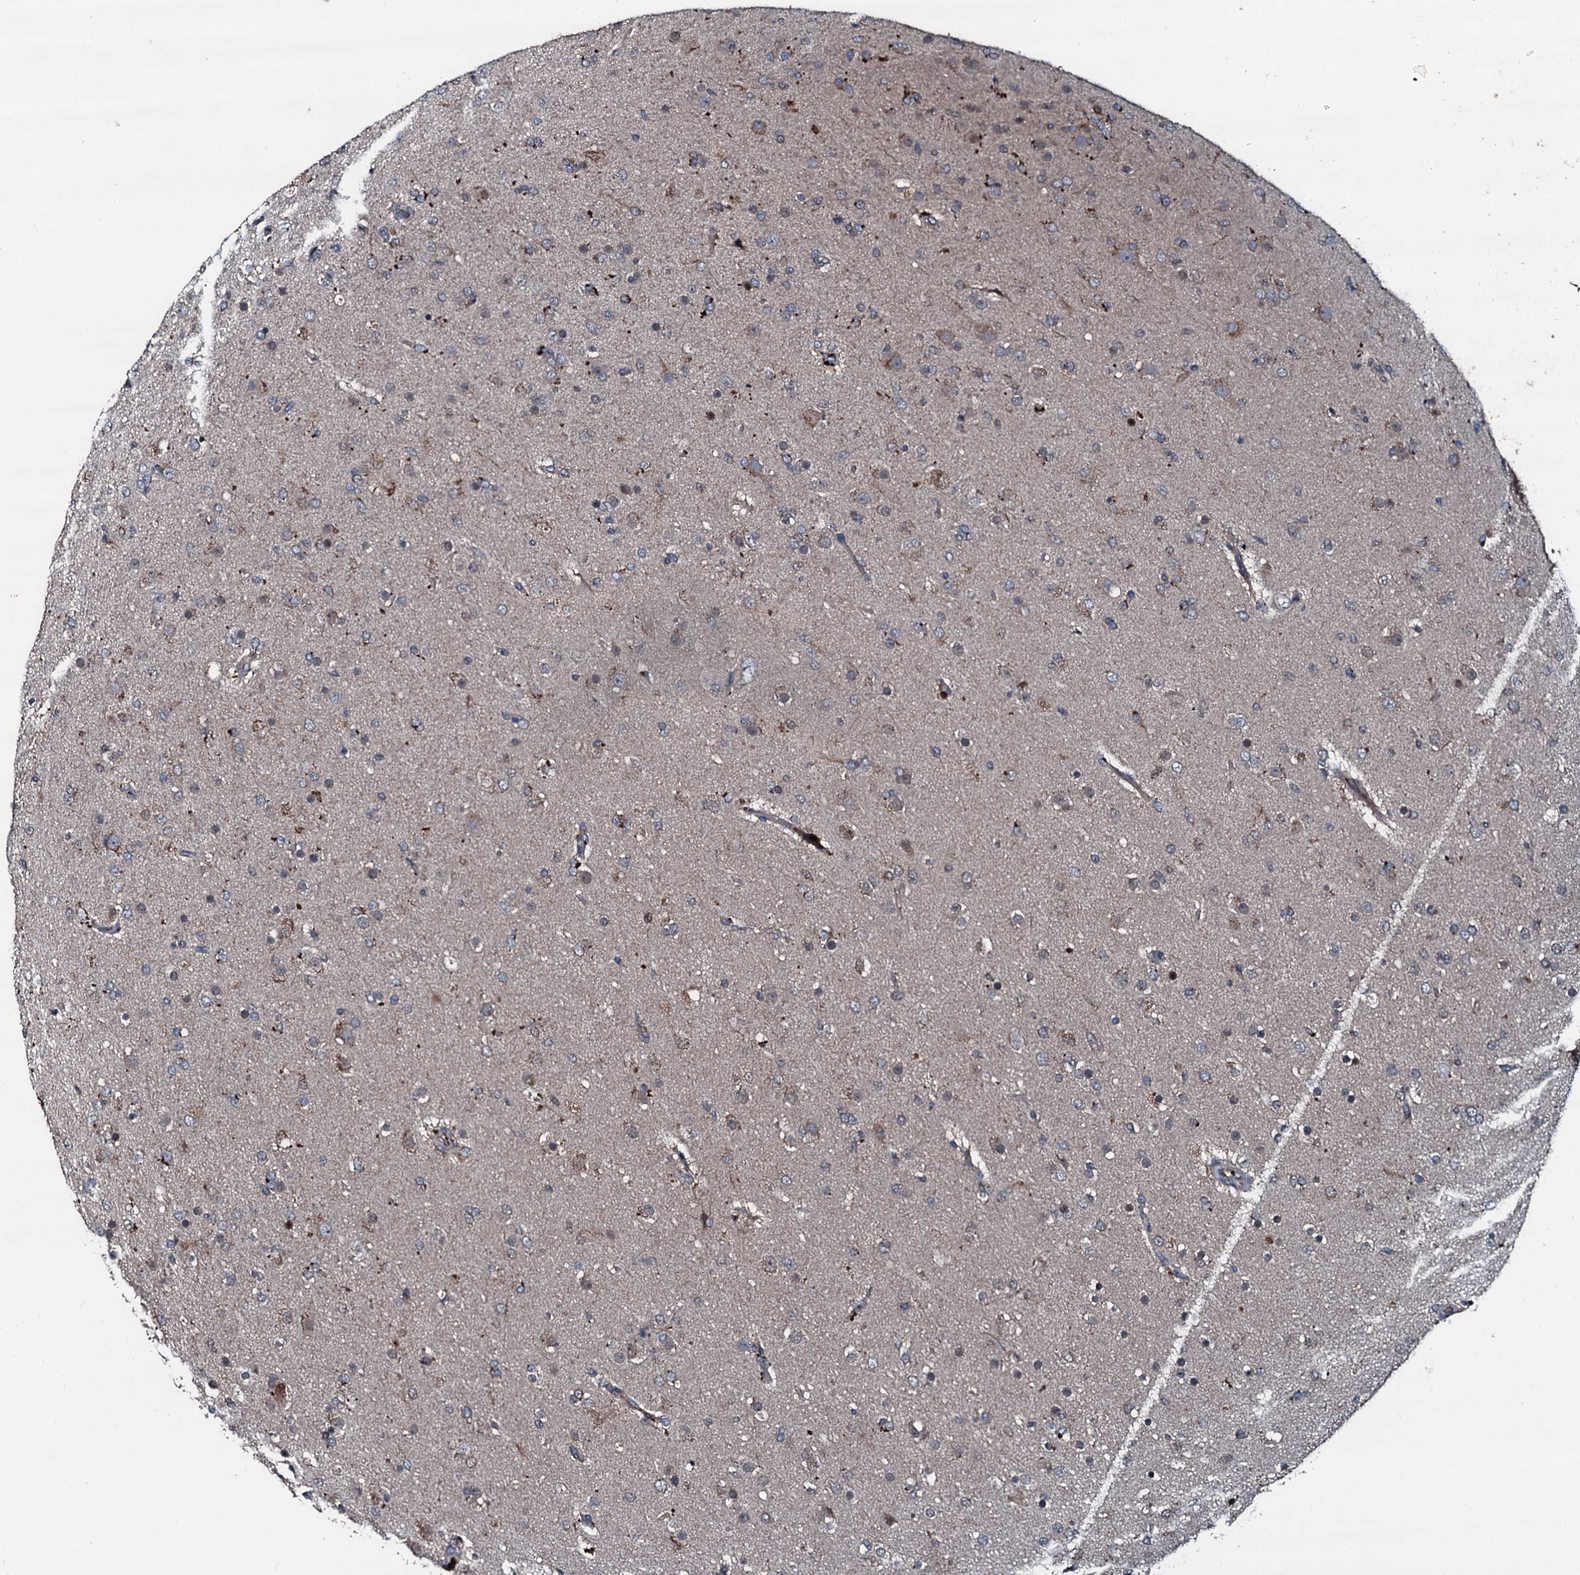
{"staining": {"intensity": "moderate", "quantity": "<25%", "location": "cytoplasmic/membranous"}, "tissue": "glioma", "cell_type": "Tumor cells", "image_type": "cancer", "snomed": [{"axis": "morphology", "description": "Glioma, malignant, Low grade"}, {"axis": "topography", "description": "Brain"}], "caption": "Immunohistochemical staining of human glioma reveals low levels of moderate cytoplasmic/membranous protein staining in approximately <25% of tumor cells.", "gene": "AARS1", "patient": {"sex": "male", "age": 65}}